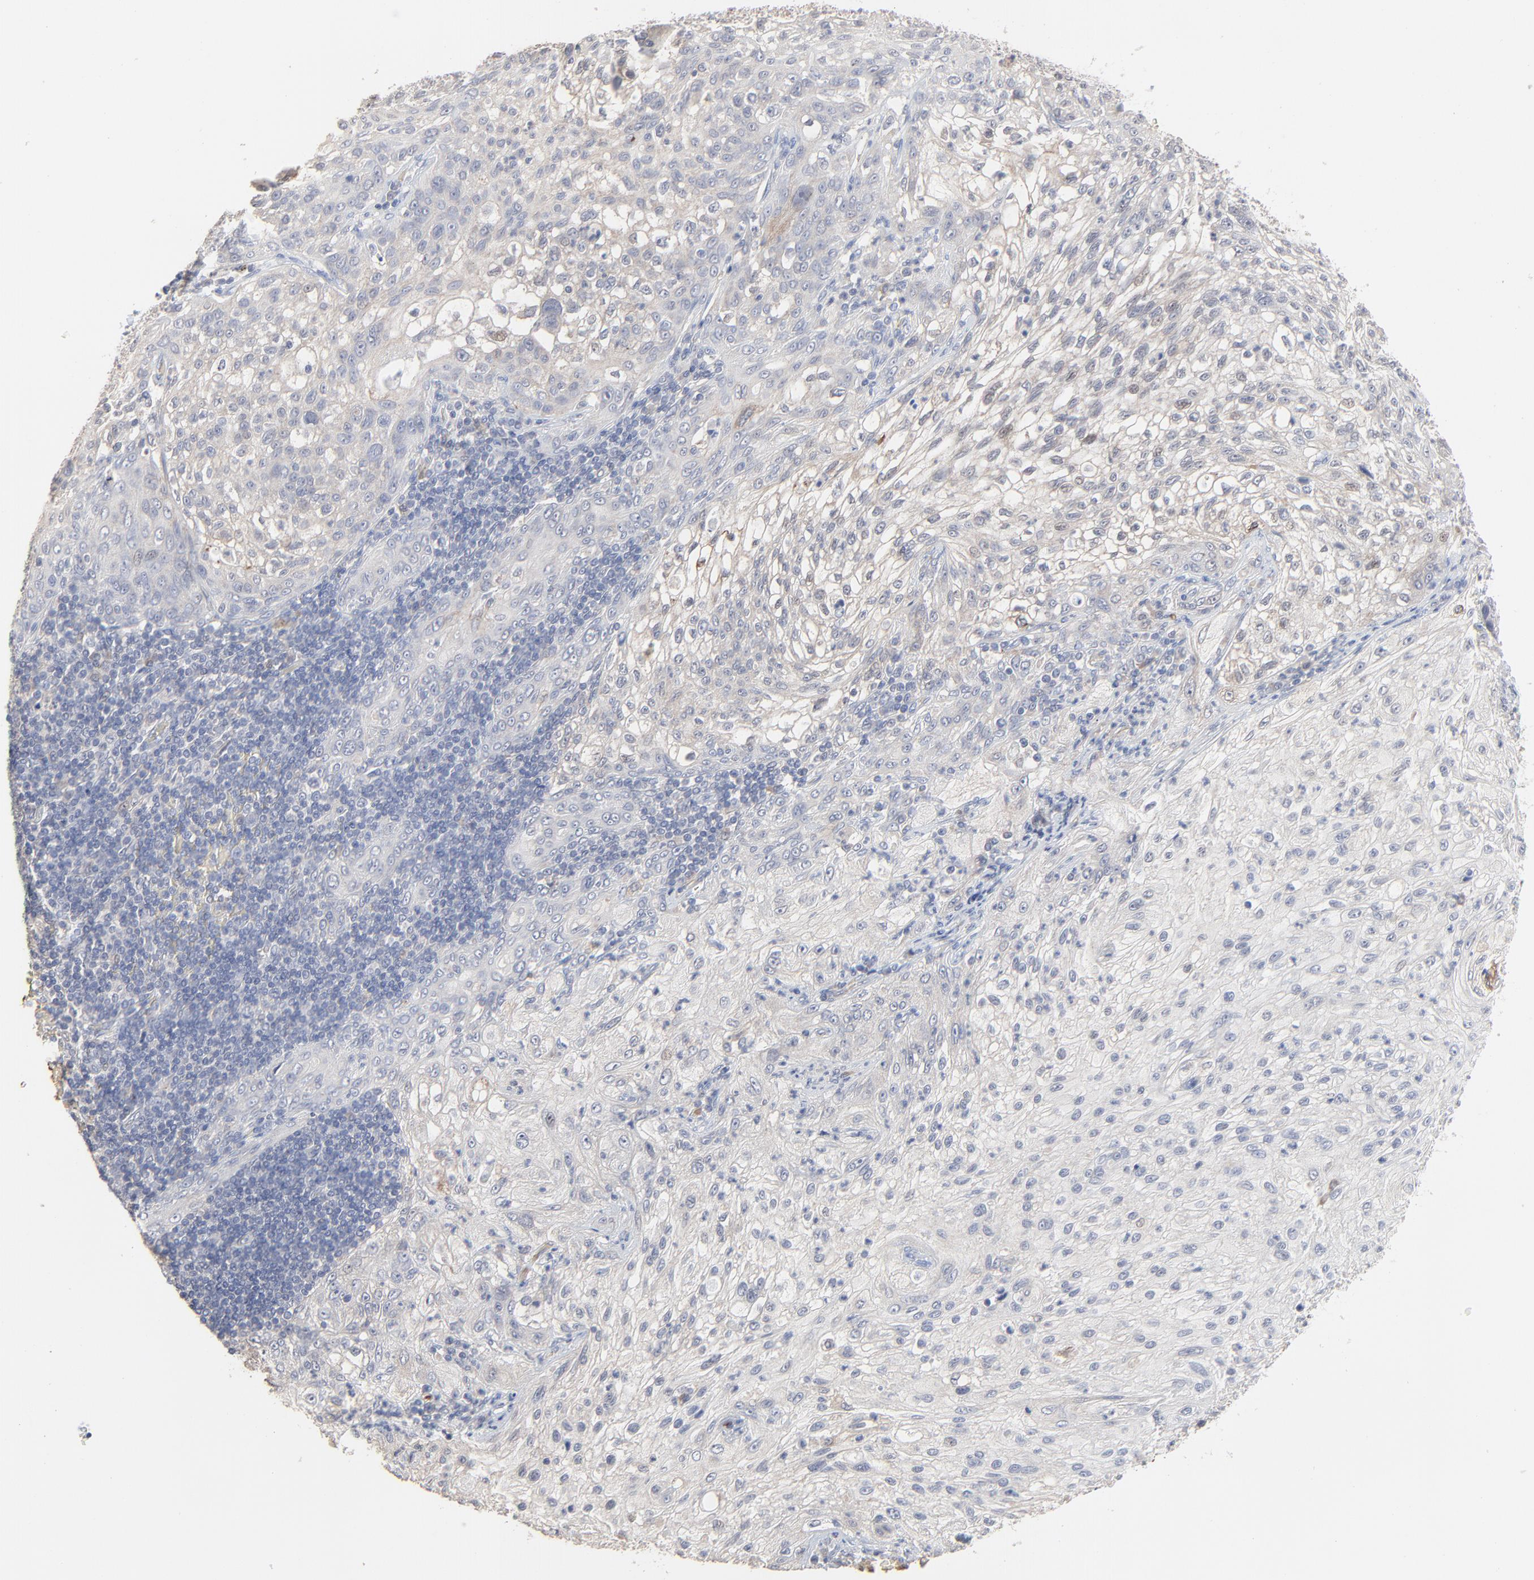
{"staining": {"intensity": "weak", "quantity": "<25%", "location": "cytoplasmic/membranous"}, "tissue": "lung cancer", "cell_type": "Tumor cells", "image_type": "cancer", "snomed": [{"axis": "morphology", "description": "Inflammation, NOS"}, {"axis": "morphology", "description": "Squamous cell carcinoma, NOS"}, {"axis": "topography", "description": "Lymph node"}, {"axis": "topography", "description": "Soft tissue"}, {"axis": "topography", "description": "Lung"}], "caption": "DAB immunohistochemical staining of lung cancer displays no significant expression in tumor cells. The staining is performed using DAB brown chromogen with nuclei counter-stained in using hematoxylin.", "gene": "FANCB", "patient": {"sex": "male", "age": 66}}